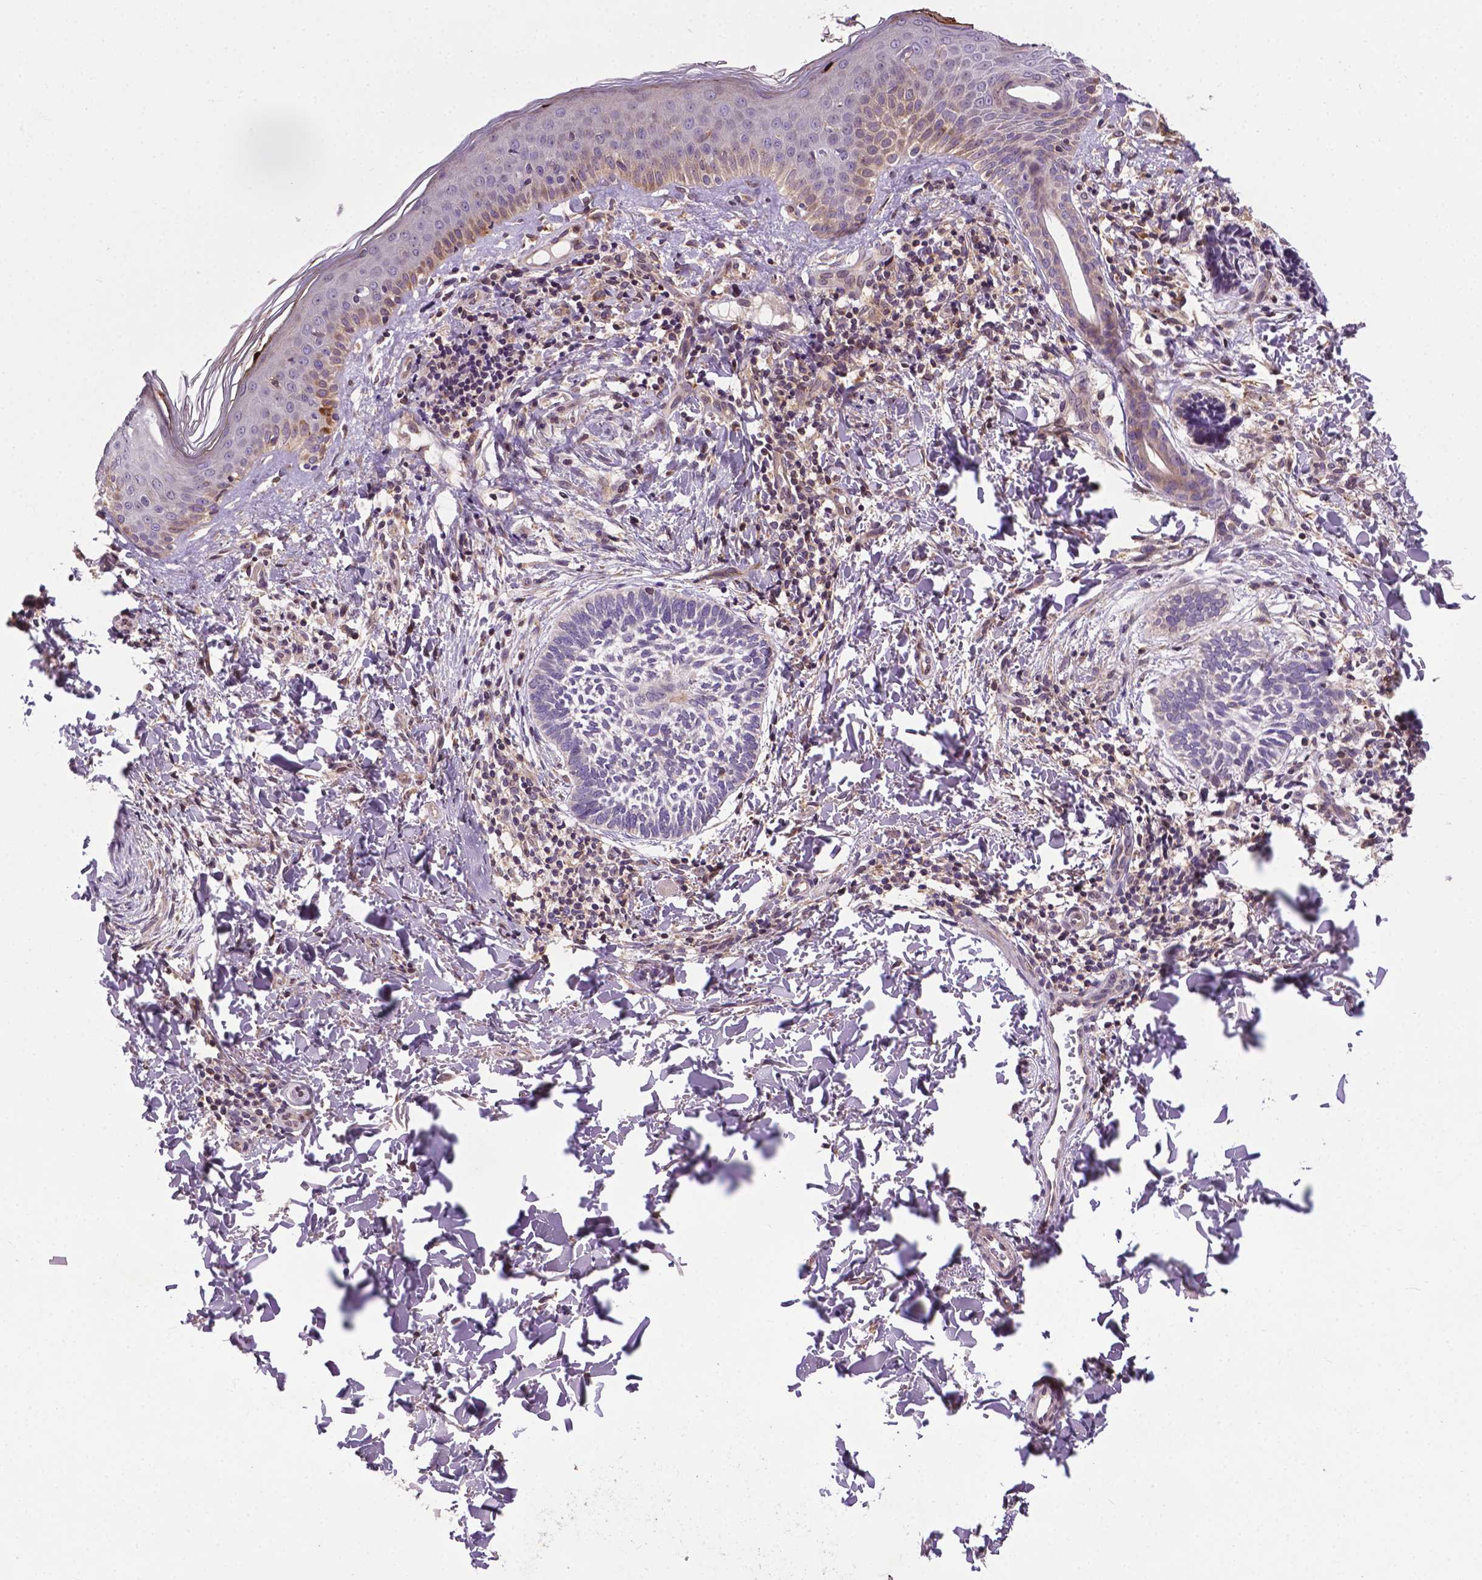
{"staining": {"intensity": "negative", "quantity": "none", "location": "none"}, "tissue": "skin cancer", "cell_type": "Tumor cells", "image_type": "cancer", "snomed": [{"axis": "morphology", "description": "Normal tissue, NOS"}, {"axis": "morphology", "description": "Basal cell carcinoma"}, {"axis": "topography", "description": "Skin"}], "caption": "Immunohistochemical staining of human skin cancer displays no significant staining in tumor cells.", "gene": "SPNS2", "patient": {"sex": "male", "age": 46}}